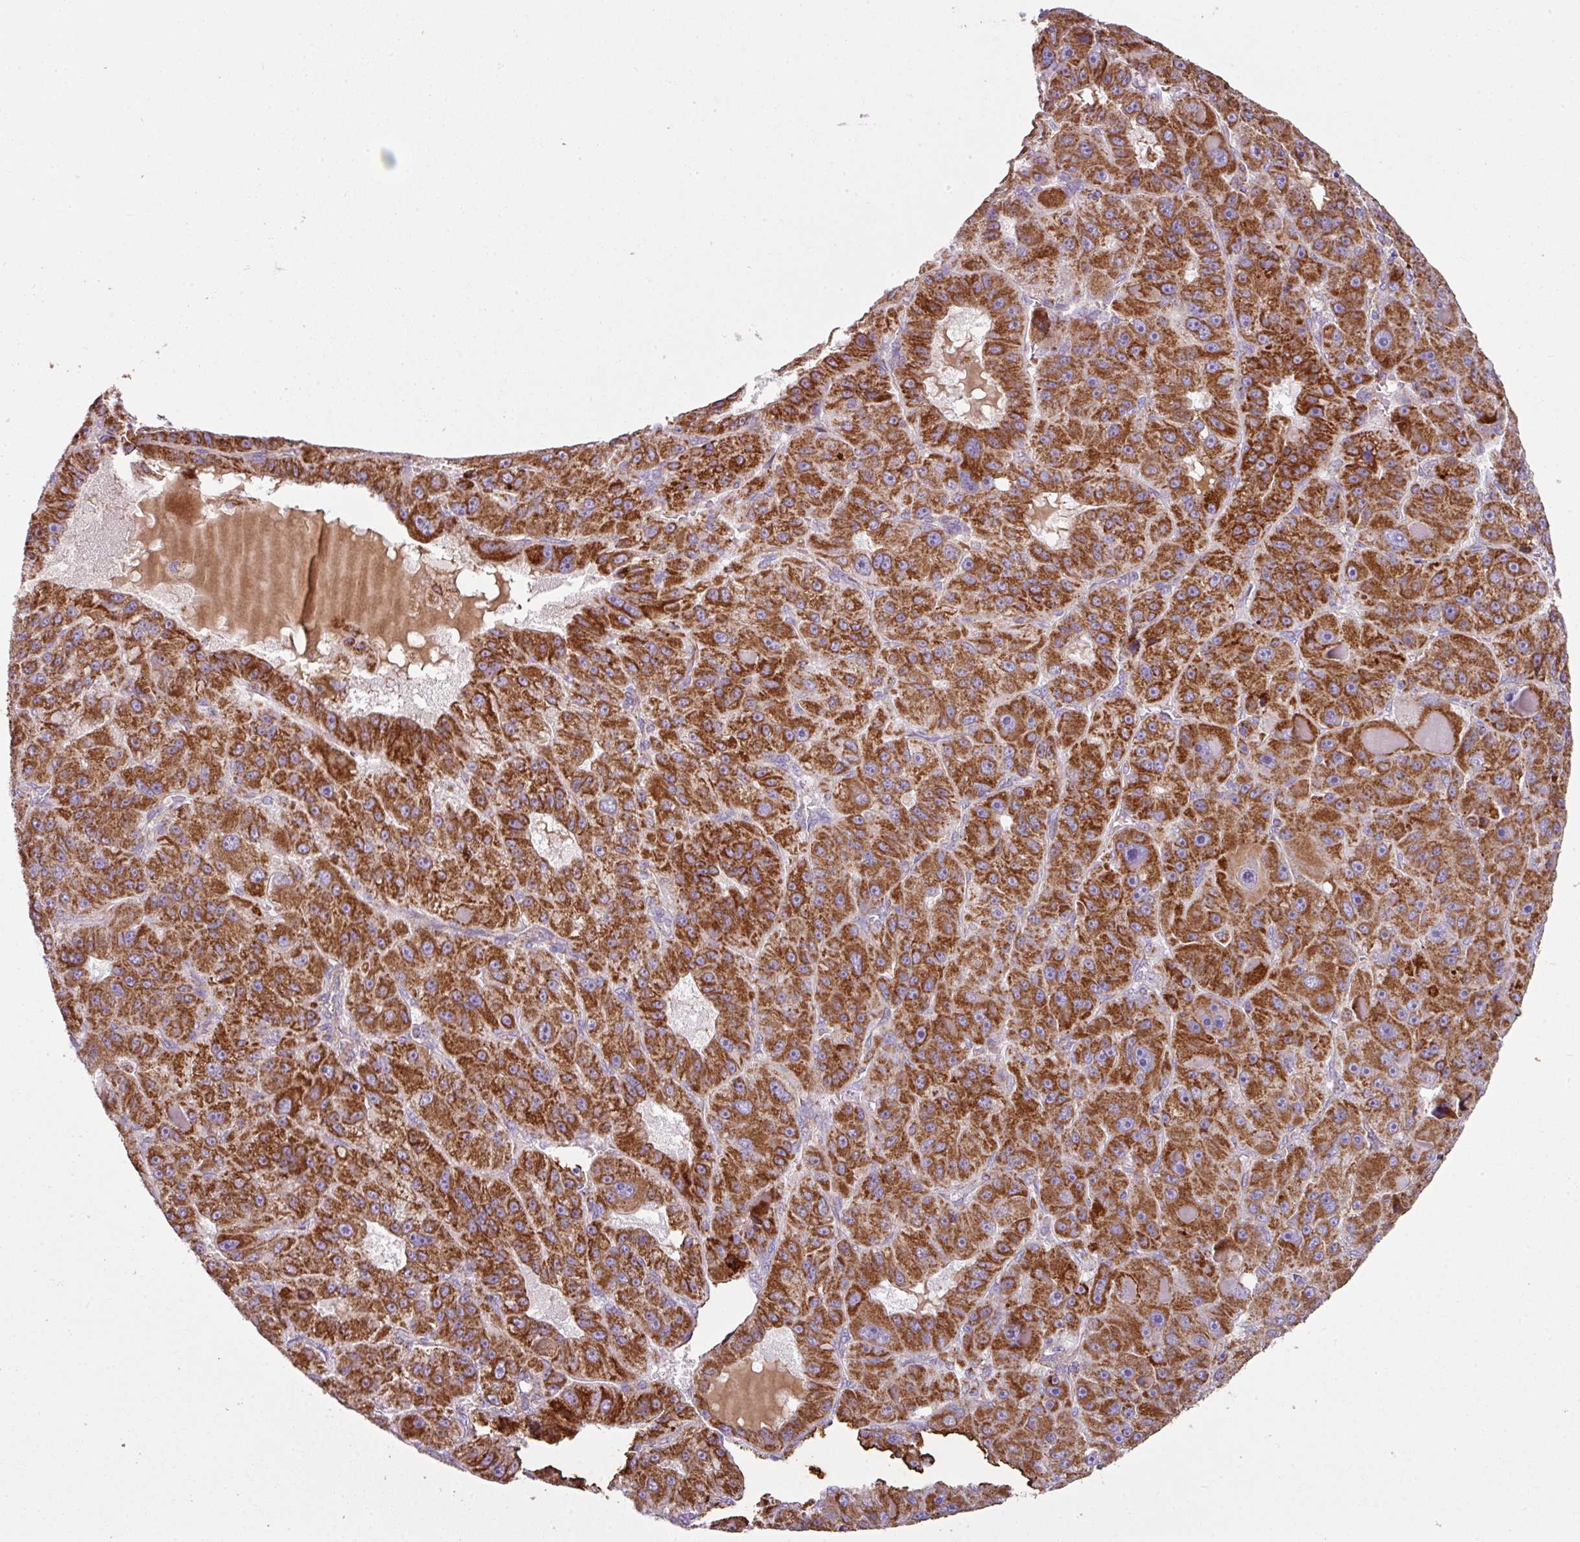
{"staining": {"intensity": "strong", "quantity": ">75%", "location": "cytoplasmic/membranous"}, "tissue": "liver cancer", "cell_type": "Tumor cells", "image_type": "cancer", "snomed": [{"axis": "morphology", "description": "Carcinoma, Hepatocellular, NOS"}, {"axis": "topography", "description": "Liver"}], "caption": "A brown stain labels strong cytoplasmic/membranous expression of a protein in hepatocellular carcinoma (liver) tumor cells.", "gene": "SQOR", "patient": {"sex": "male", "age": 76}}